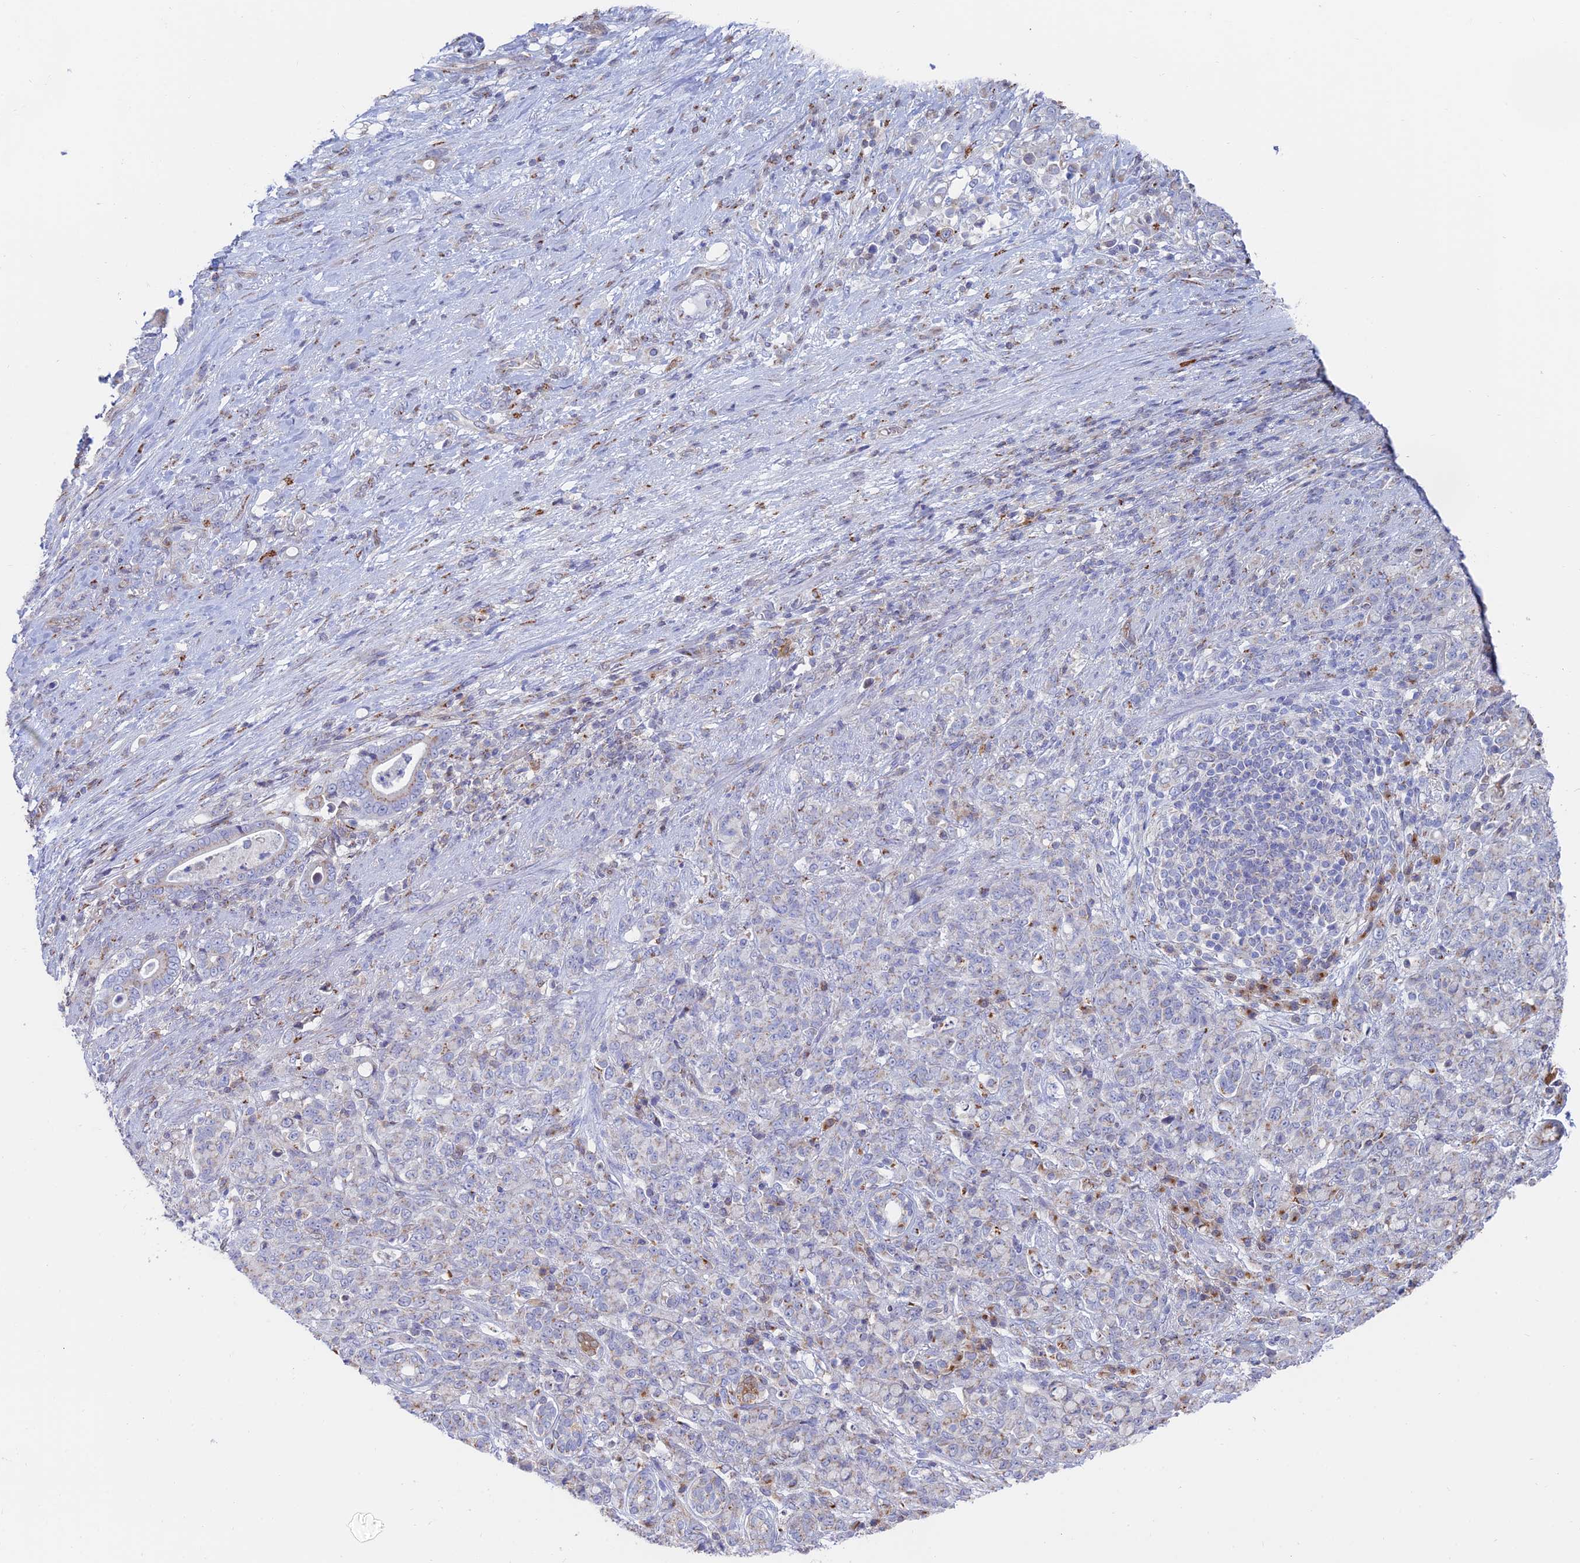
{"staining": {"intensity": "negative", "quantity": "none", "location": "none"}, "tissue": "stomach cancer", "cell_type": "Tumor cells", "image_type": "cancer", "snomed": [{"axis": "morphology", "description": "Adenocarcinoma, NOS"}, {"axis": "topography", "description": "Stomach"}], "caption": "There is no significant positivity in tumor cells of adenocarcinoma (stomach).", "gene": "HS2ST1", "patient": {"sex": "female", "age": 79}}